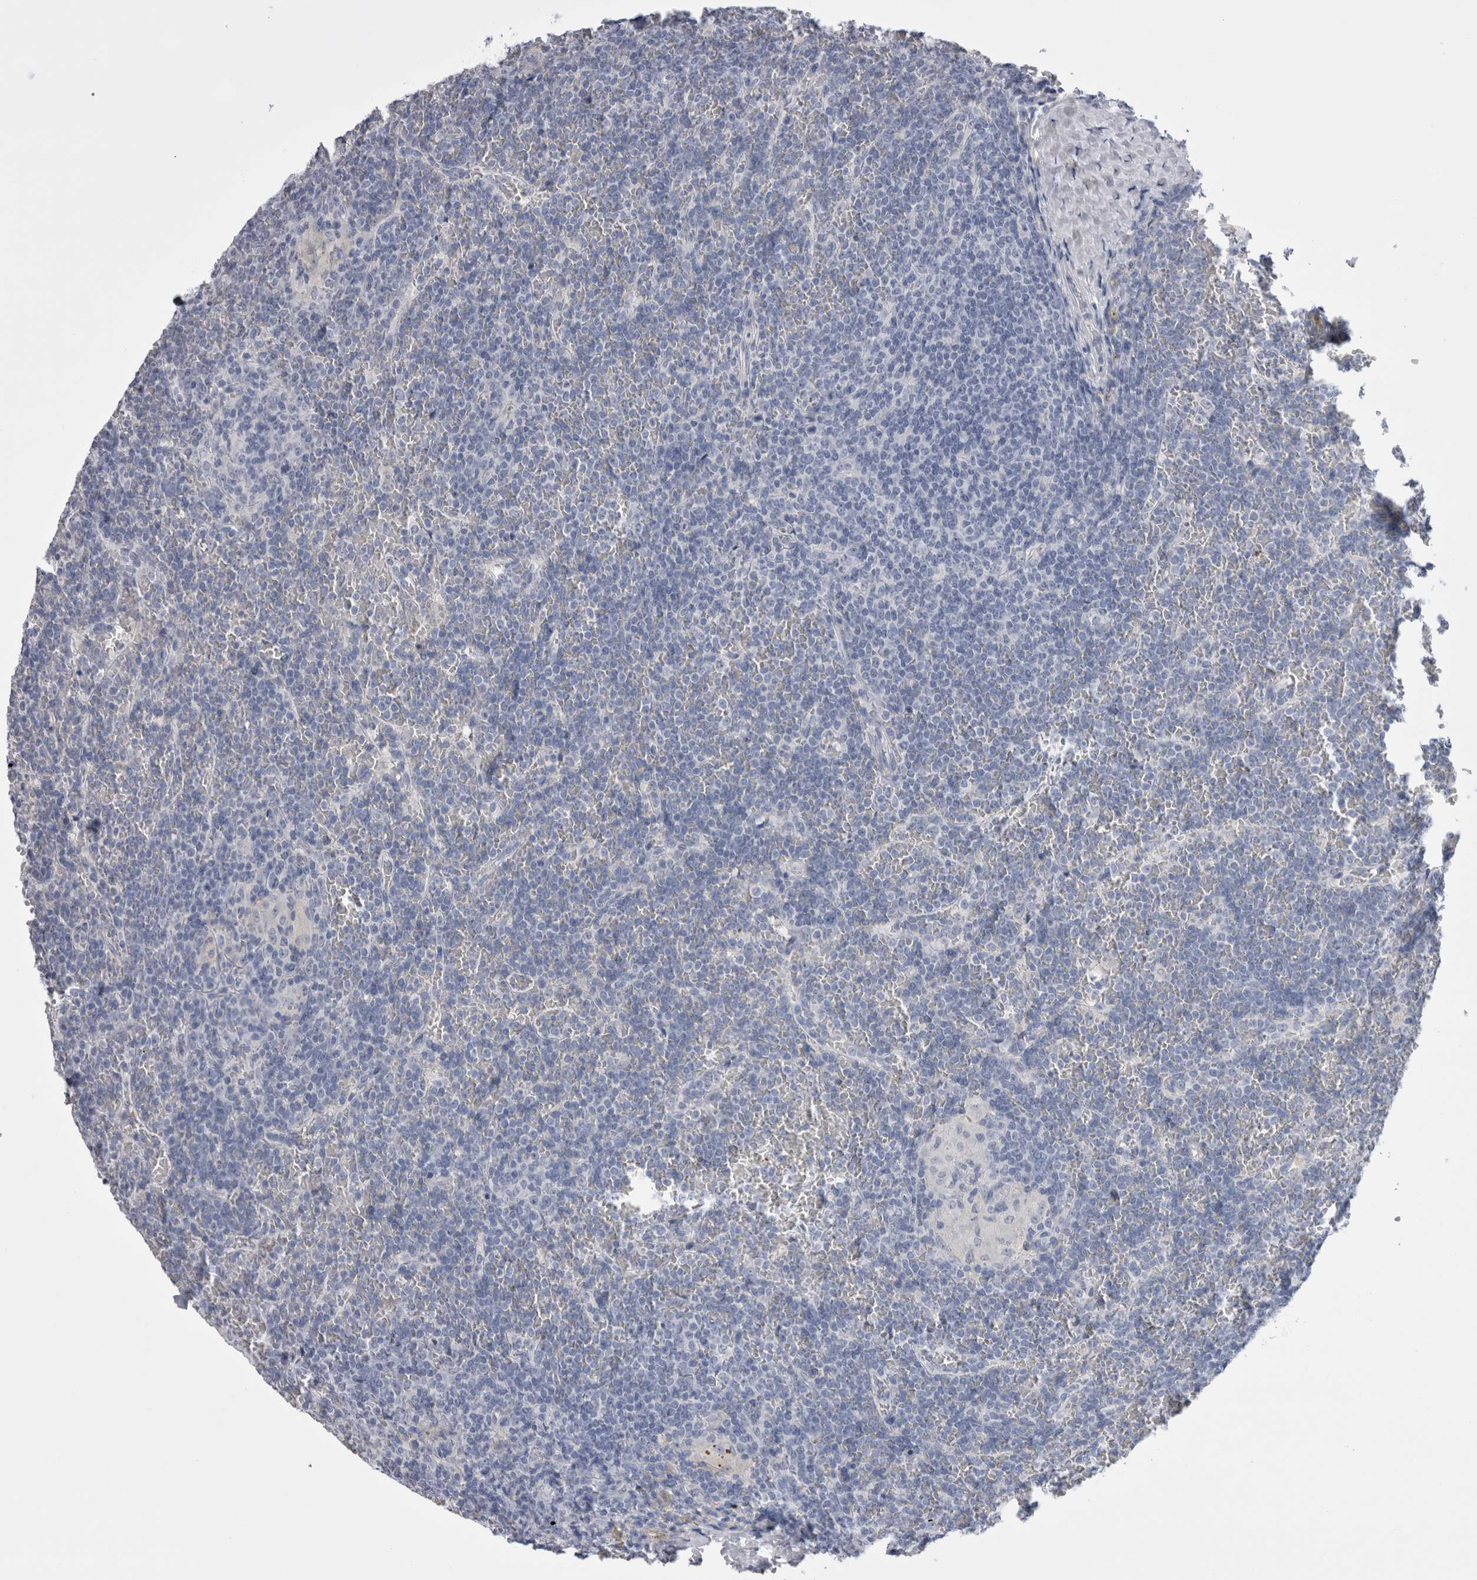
{"staining": {"intensity": "negative", "quantity": "none", "location": "none"}, "tissue": "lymphoma", "cell_type": "Tumor cells", "image_type": "cancer", "snomed": [{"axis": "morphology", "description": "Malignant lymphoma, non-Hodgkin's type, Low grade"}, {"axis": "topography", "description": "Spleen"}], "caption": "Protein analysis of lymphoma shows no significant positivity in tumor cells.", "gene": "PWP2", "patient": {"sex": "female", "age": 19}}